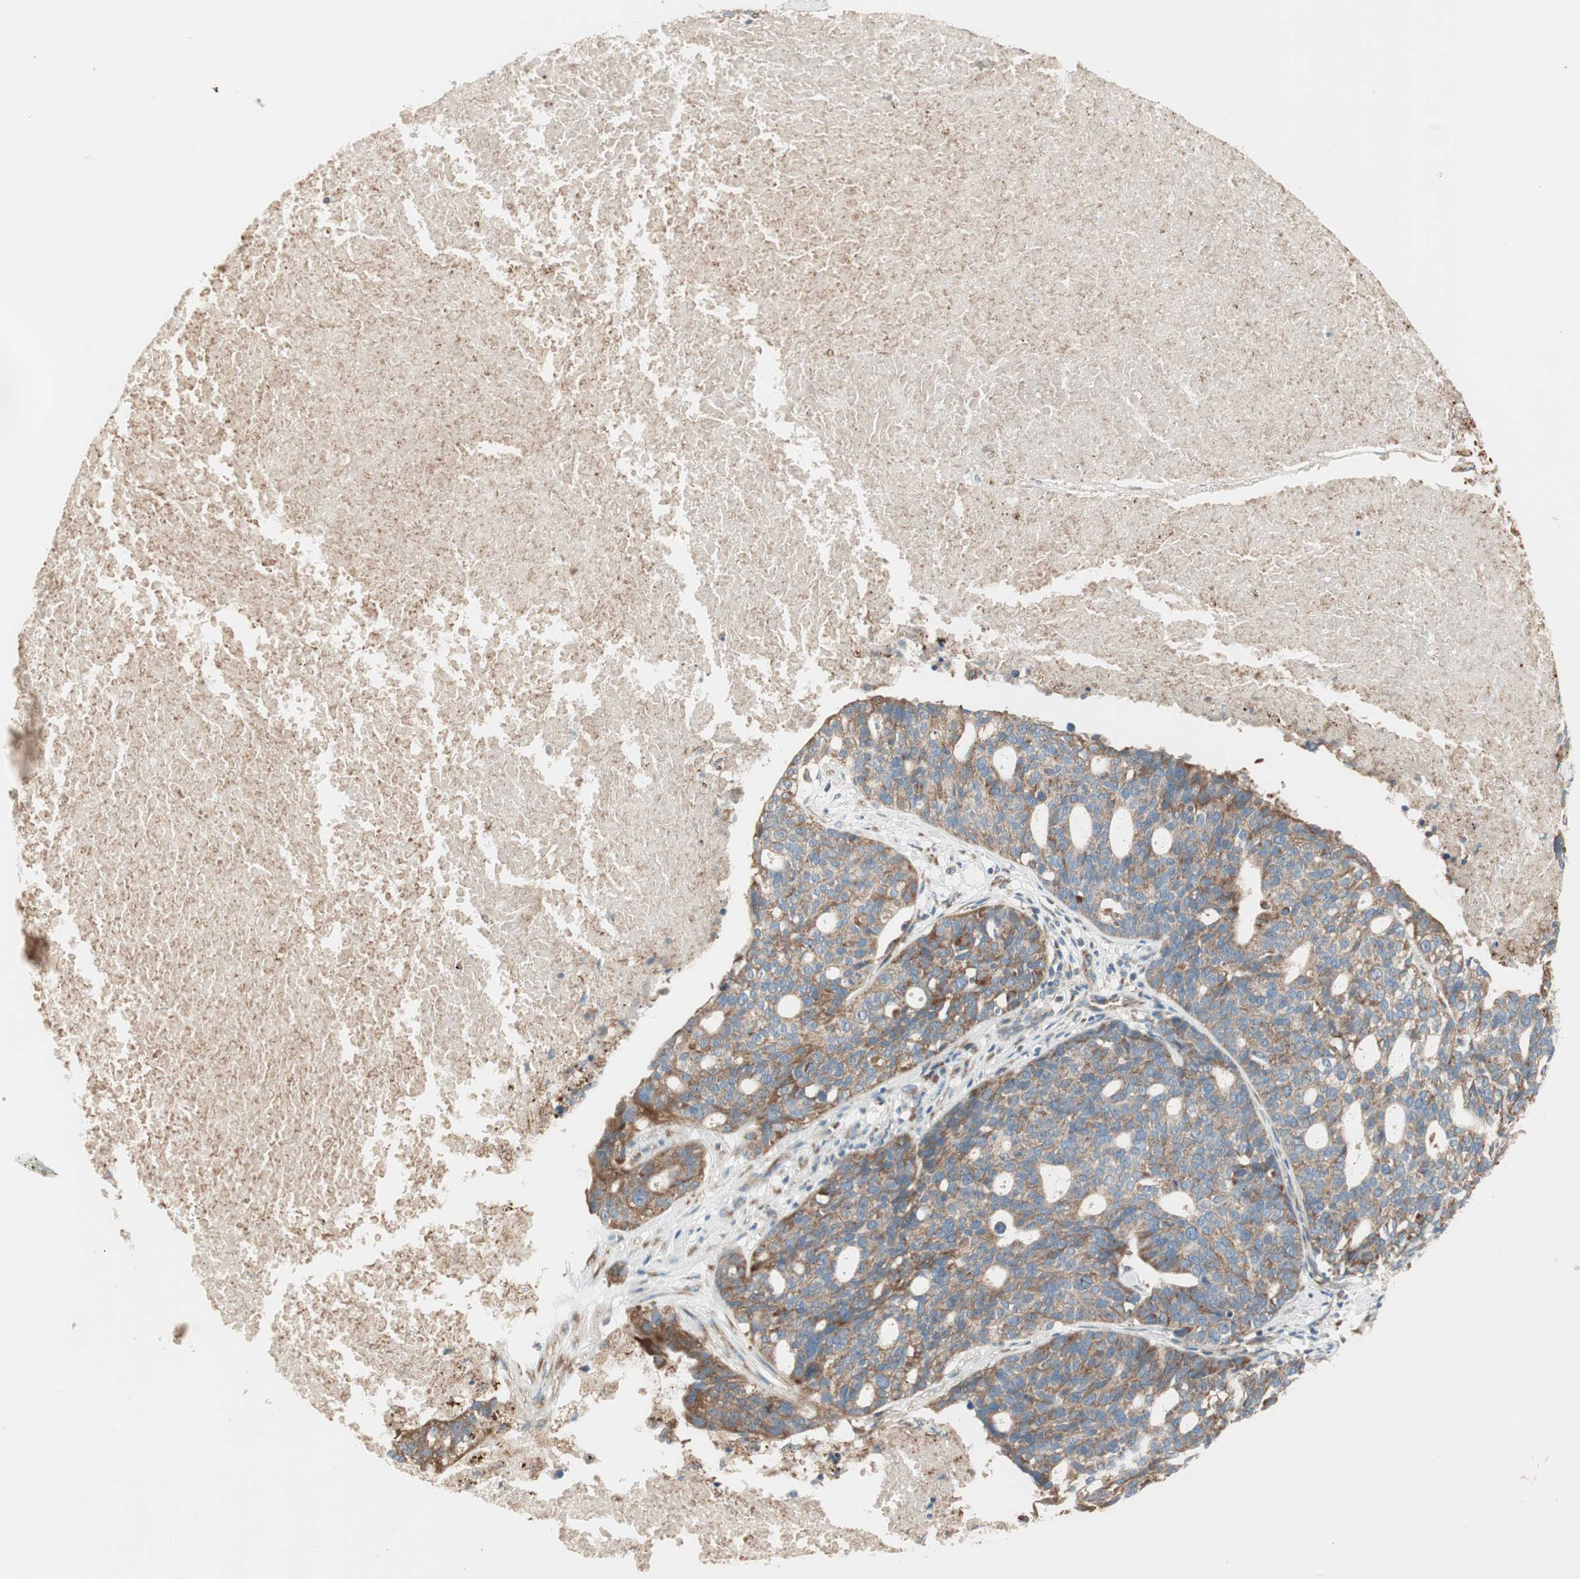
{"staining": {"intensity": "moderate", "quantity": ">75%", "location": "cytoplasmic/membranous"}, "tissue": "ovarian cancer", "cell_type": "Tumor cells", "image_type": "cancer", "snomed": [{"axis": "morphology", "description": "Cystadenocarcinoma, serous, NOS"}, {"axis": "topography", "description": "Ovary"}], "caption": "High-power microscopy captured an immunohistochemistry (IHC) micrograph of ovarian serous cystadenocarcinoma, revealing moderate cytoplasmic/membranous staining in approximately >75% of tumor cells.", "gene": "RPL23", "patient": {"sex": "female", "age": 59}}